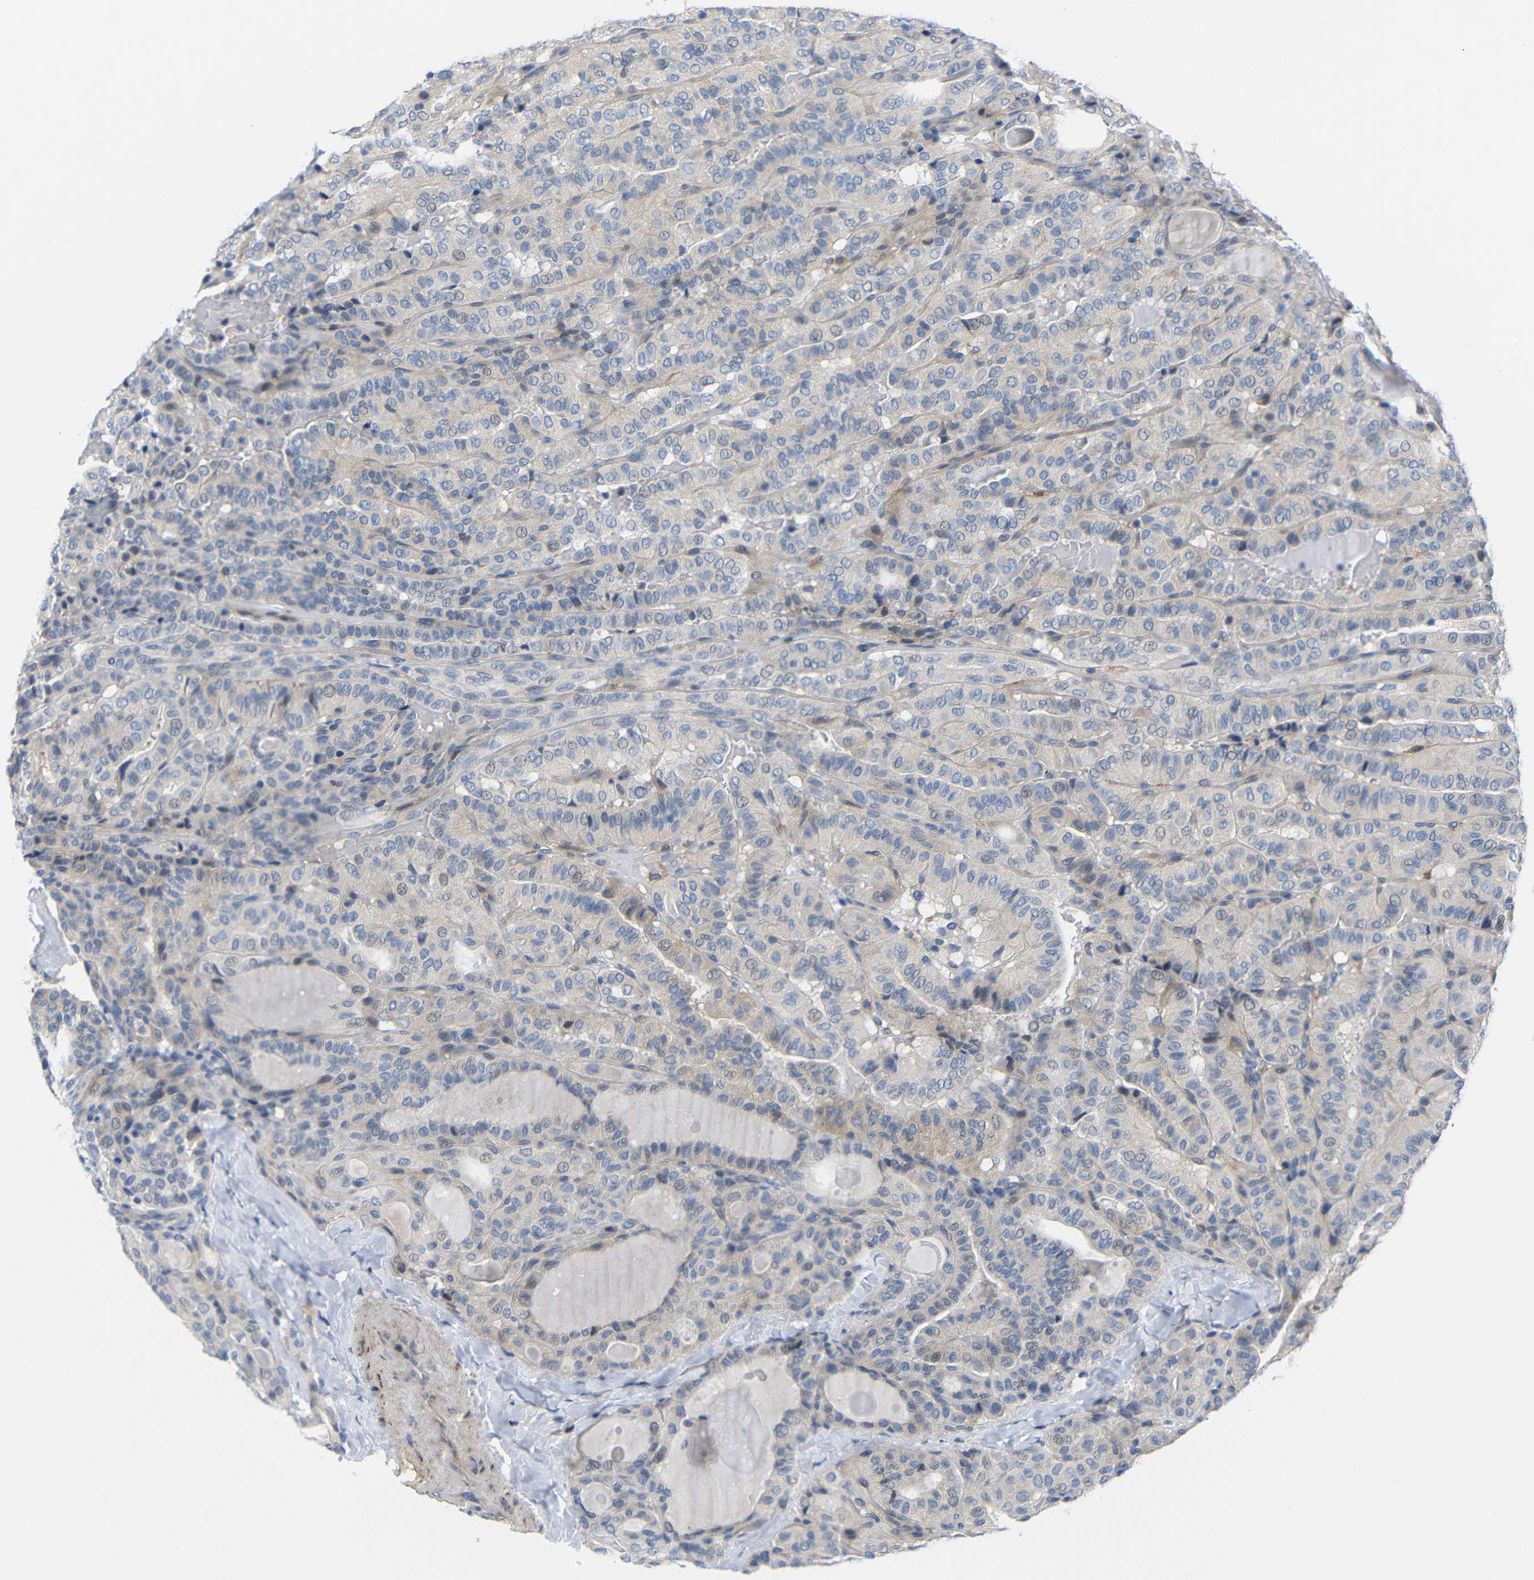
{"staining": {"intensity": "weak", "quantity": "25%-75%", "location": "cytoplasmic/membranous"}, "tissue": "thyroid cancer", "cell_type": "Tumor cells", "image_type": "cancer", "snomed": [{"axis": "morphology", "description": "Papillary adenocarcinoma, NOS"}, {"axis": "topography", "description": "Thyroid gland"}], "caption": "The micrograph demonstrates immunohistochemical staining of thyroid papillary adenocarcinoma. There is weak cytoplasmic/membranous expression is appreciated in approximately 25%-75% of tumor cells.", "gene": "CMTM1", "patient": {"sex": "male", "age": 77}}